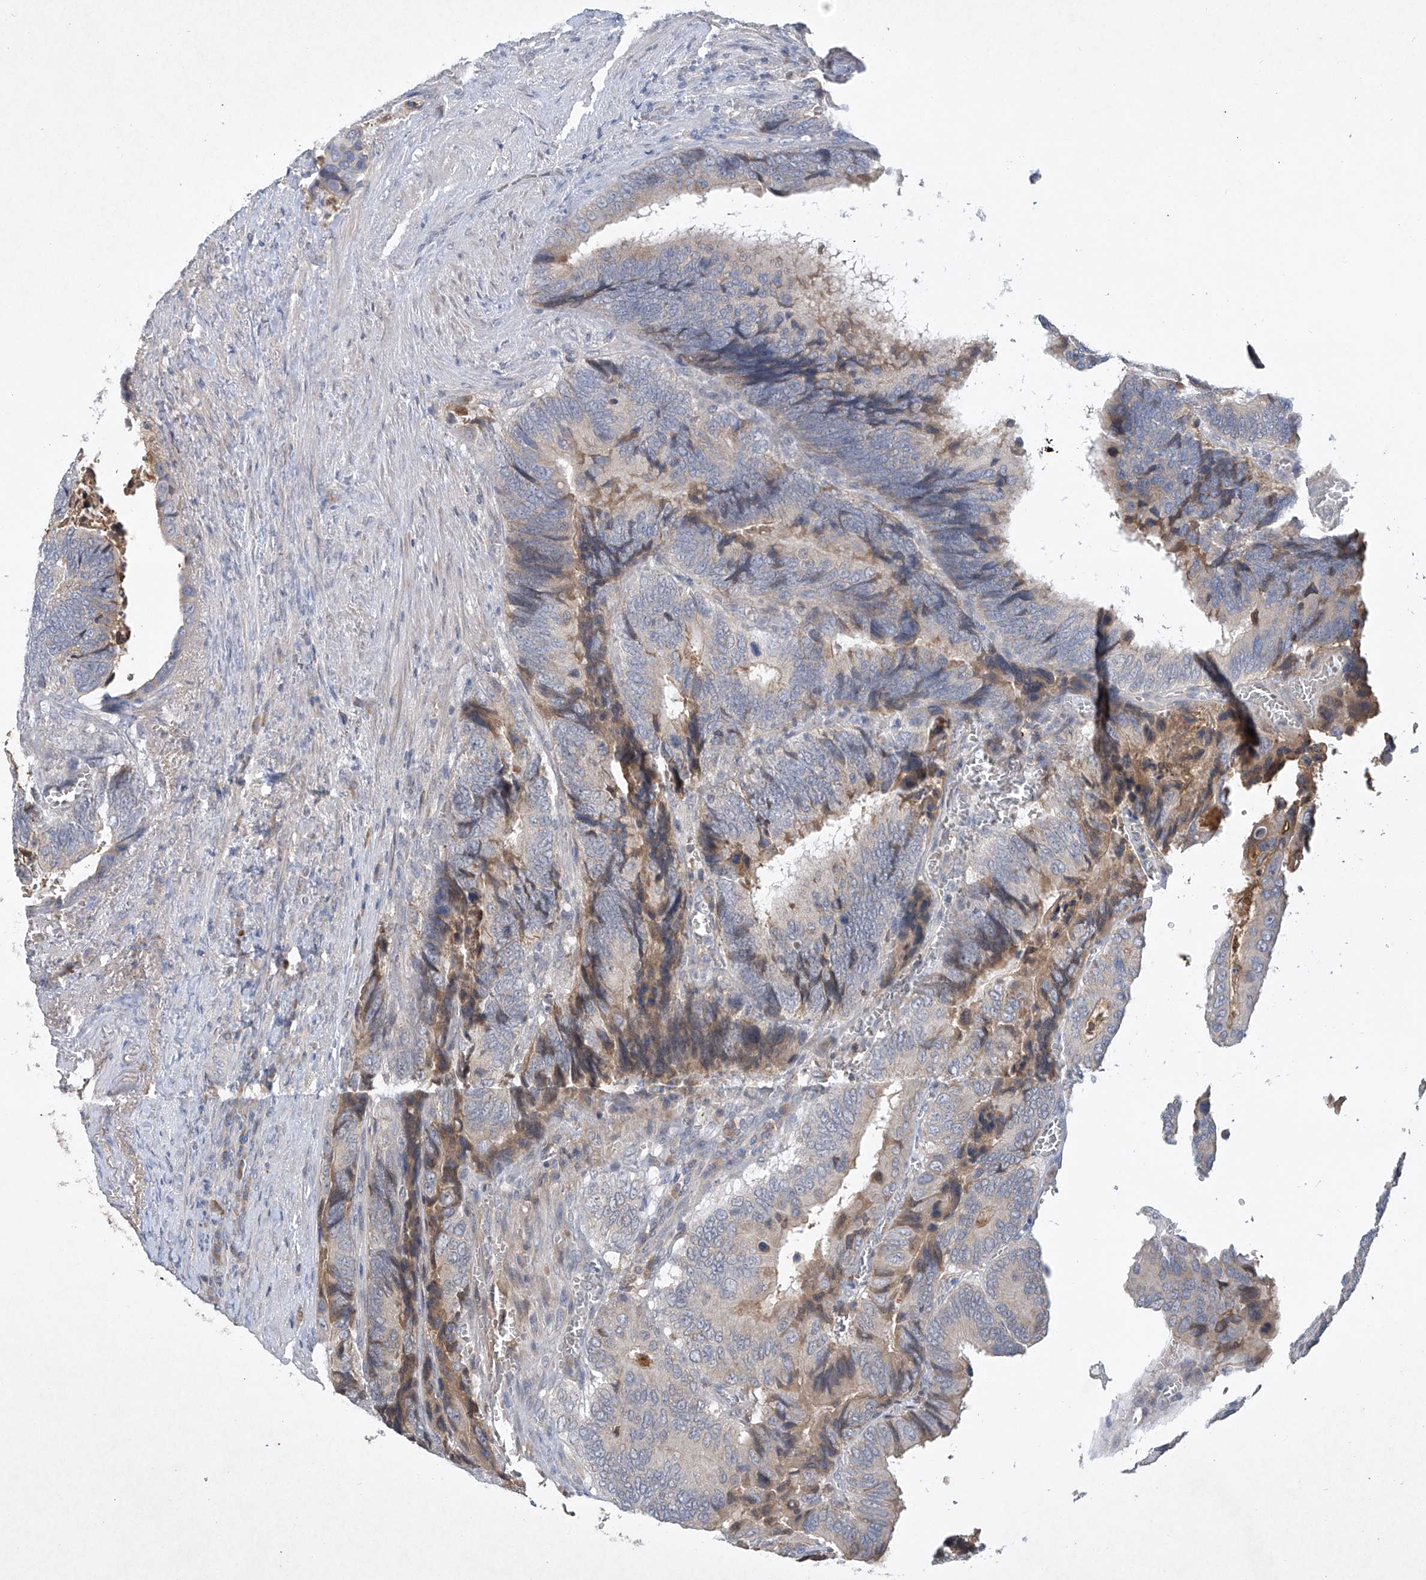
{"staining": {"intensity": "weak", "quantity": "<25%", "location": "cytoplasmic/membranous"}, "tissue": "colorectal cancer", "cell_type": "Tumor cells", "image_type": "cancer", "snomed": [{"axis": "morphology", "description": "Adenocarcinoma, NOS"}, {"axis": "topography", "description": "Colon"}], "caption": "DAB (3,3'-diaminobenzidine) immunohistochemical staining of adenocarcinoma (colorectal) displays no significant staining in tumor cells.", "gene": "HAS3", "patient": {"sex": "male", "age": 72}}